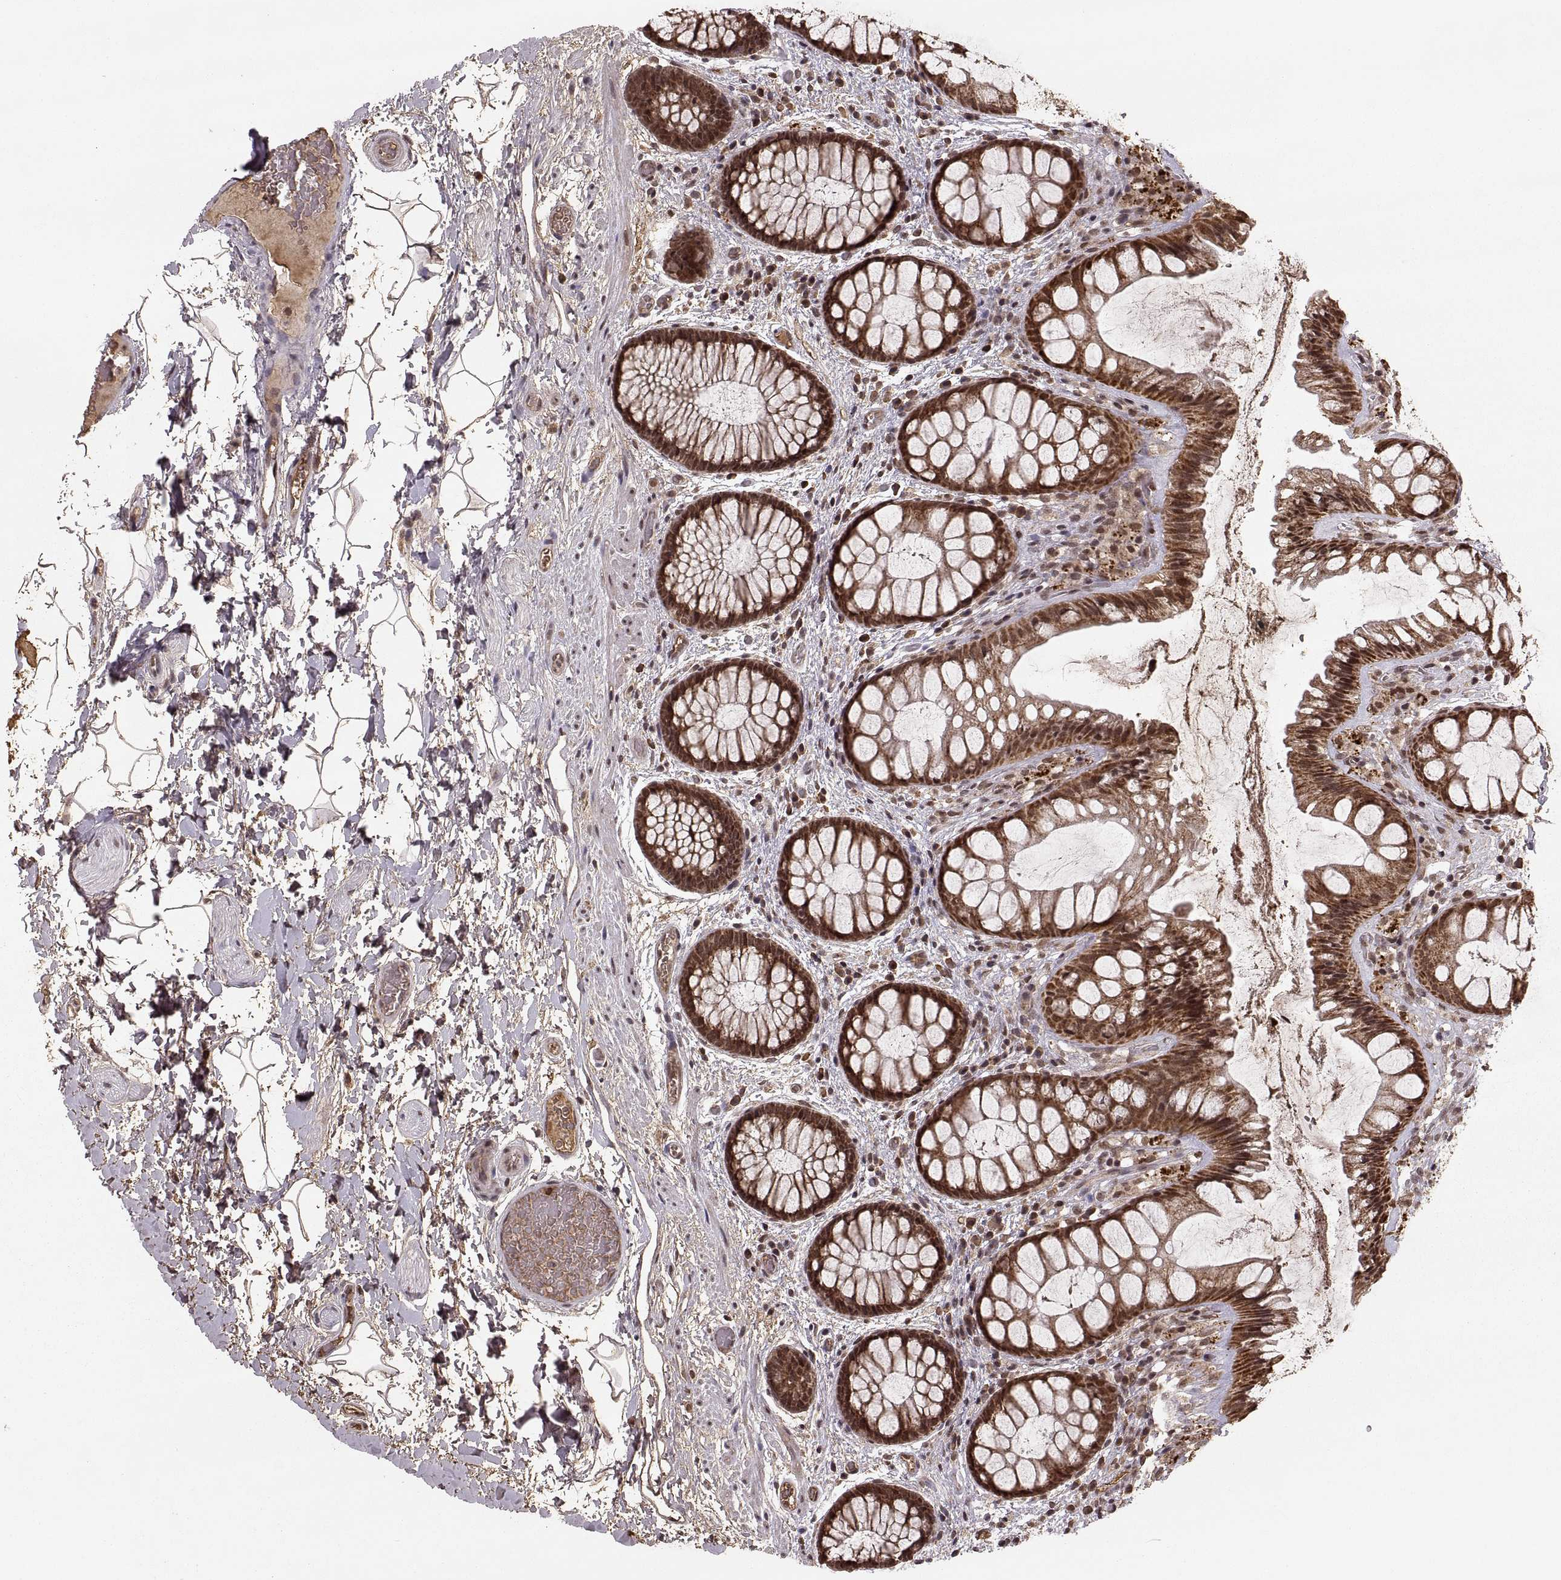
{"staining": {"intensity": "moderate", "quantity": ">75%", "location": "cytoplasmic/membranous,nuclear"}, "tissue": "rectum", "cell_type": "Glandular cells", "image_type": "normal", "snomed": [{"axis": "morphology", "description": "Normal tissue, NOS"}, {"axis": "topography", "description": "Rectum"}], "caption": "Approximately >75% of glandular cells in normal human rectum exhibit moderate cytoplasmic/membranous,nuclear protein staining as visualized by brown immunohistochemical staining.", "gene": "RFT1", "patient": {"sex": "female", "age": 62}}